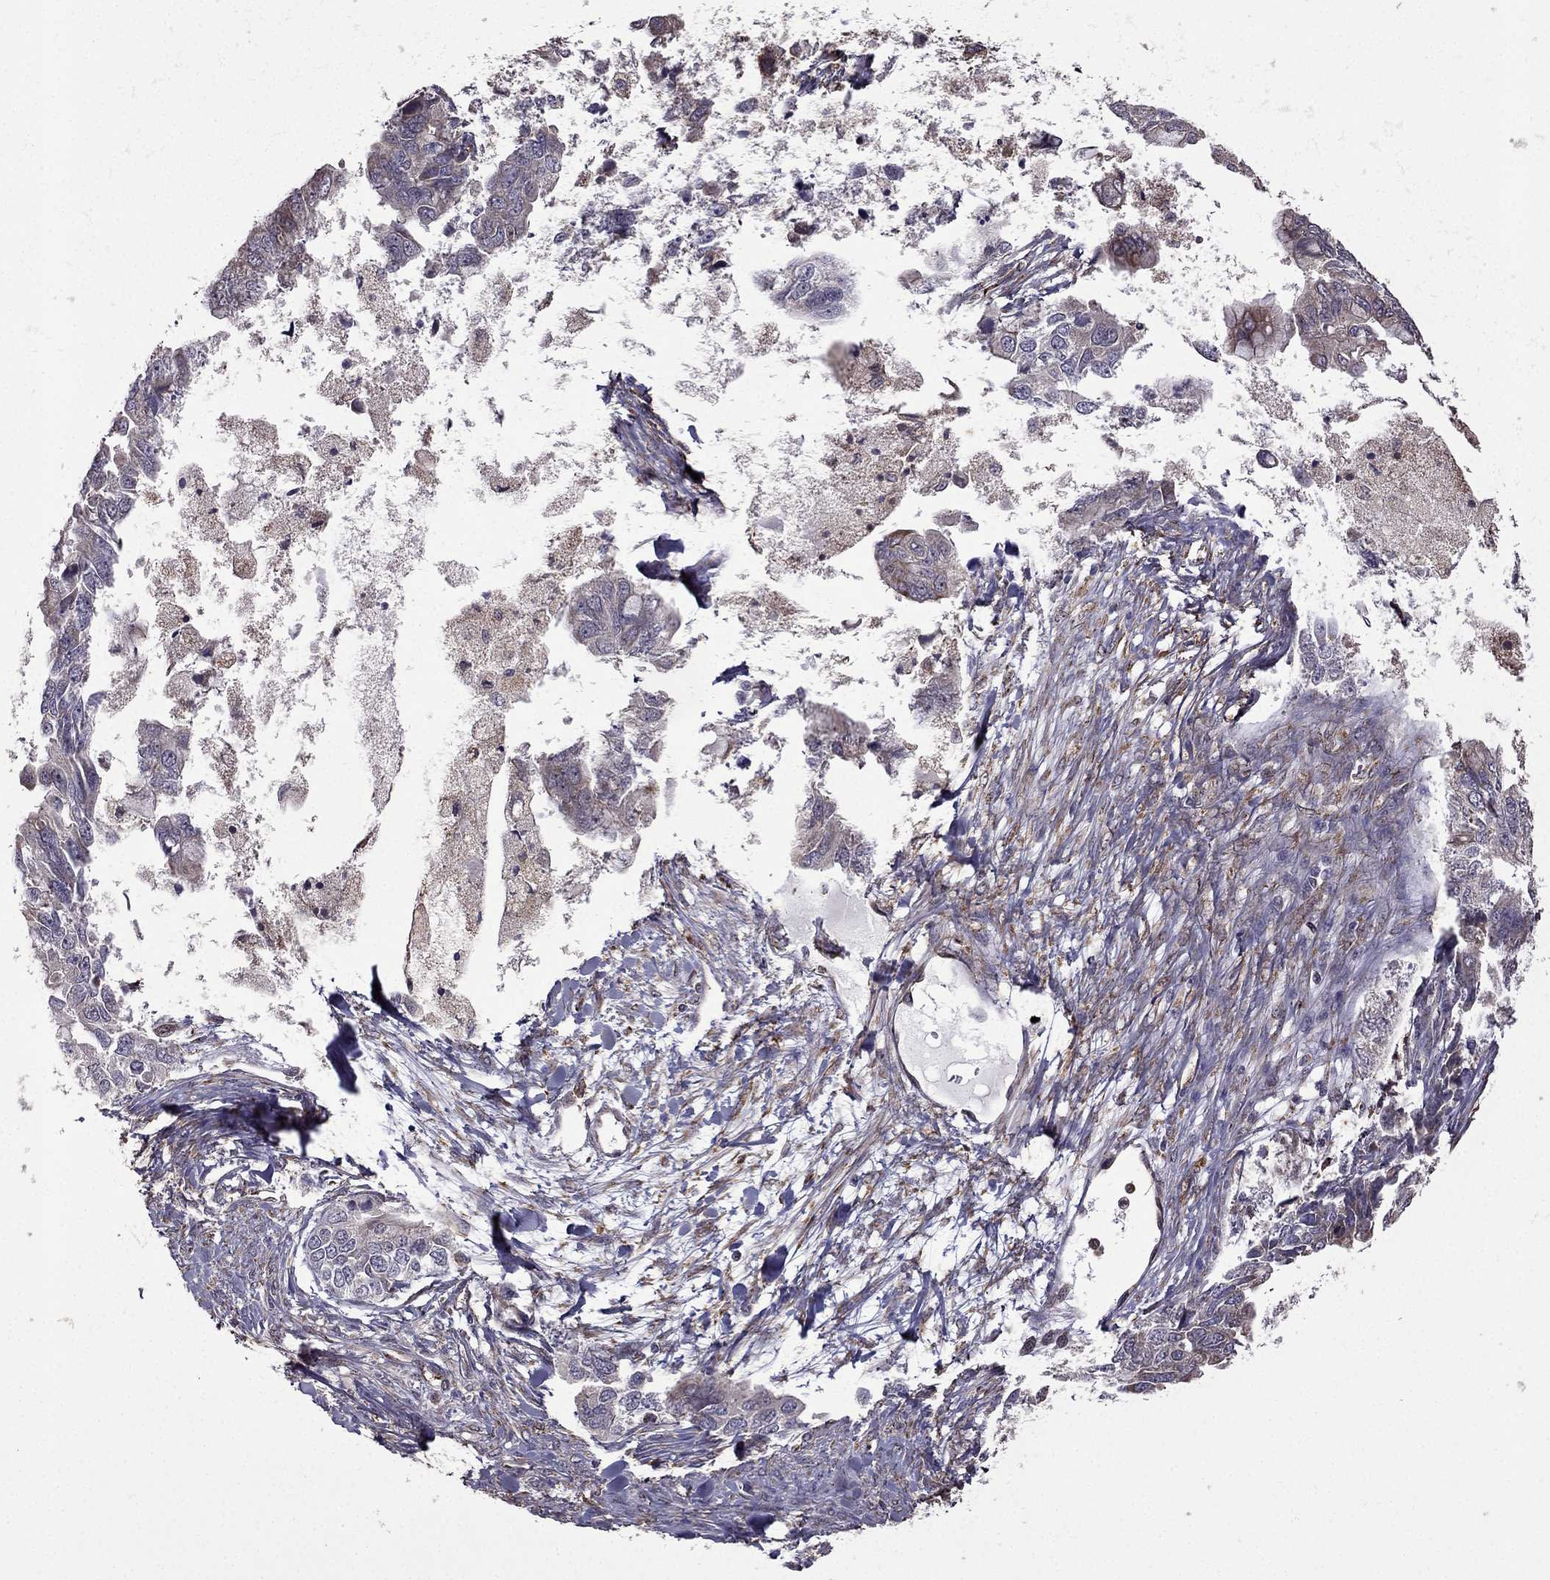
{"staining": {"intensity": "weak", "quantity": "<25%", "location": "cytoplasmic/membranous"}, "tissue": "ovarian cancer", "cell_type": "Tumor cells", "image_type": "cancer", "snomed": [{"axis": "morphology", "description": "Cystadenocarcinoma, mucinous, NOS"}, {"axis": "topography", "description": "Ovary"}], "caption": "Immunohistochemistry of mucinous cystadenocarcinoma (ovarian) displays no expression in tumor cells. (Stains: DAB (3,3'-diaminobenzidine) immunohistochemistry (IHC) with hematoxylin counter stain, Microscopy: brightfield microscopy at high magnification).", "gene": "IKBIP", "patient": {"sex": "female", "age": 76}}